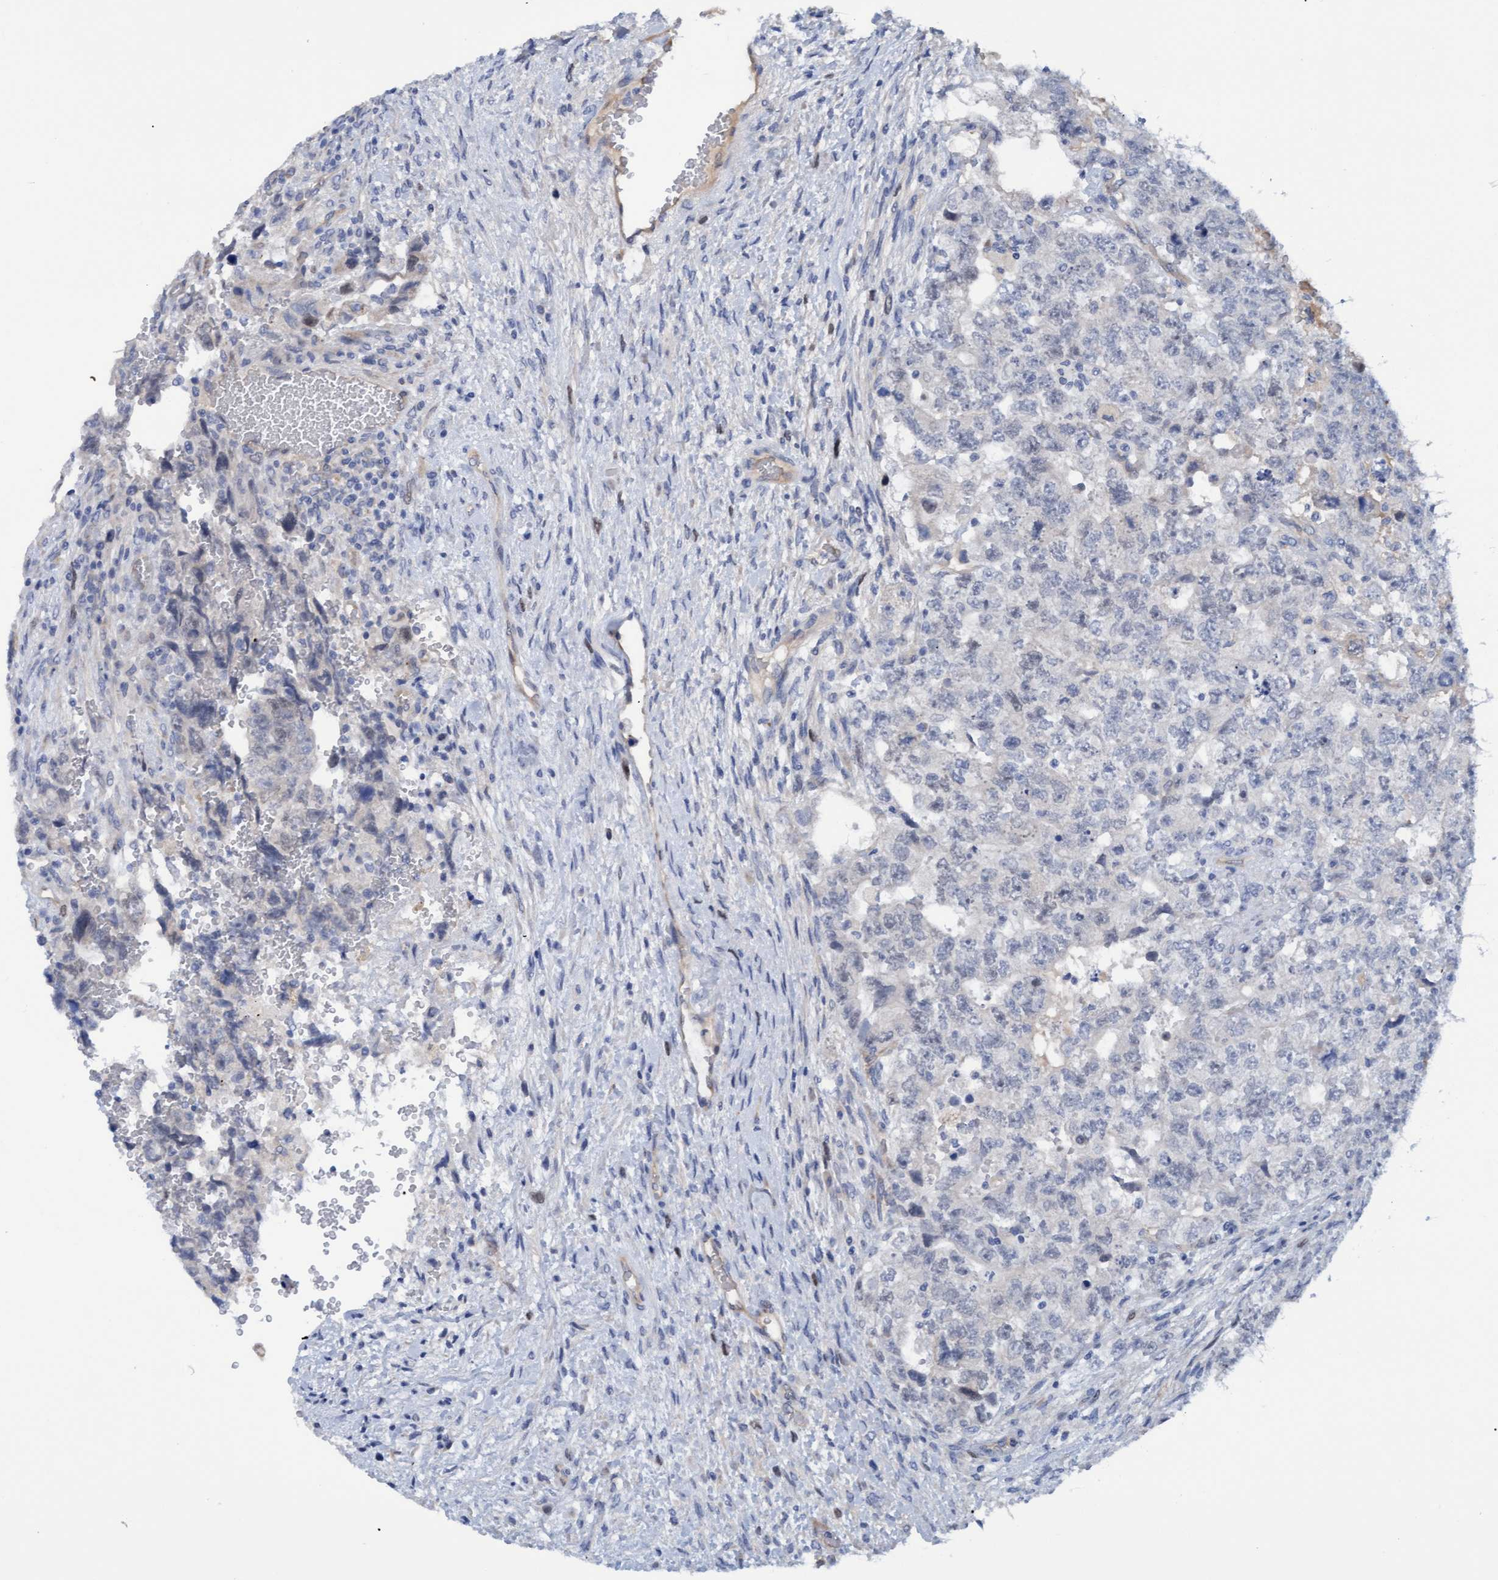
{"staining": {"intensity": "negative", "quantity": "none", "location": "none"}, "tissue": "testis cancer", "cell_type": "Tumor cells", "image_type": "cancer", "snomed": [{"axis": "morphology", "description": "Carcinoma, Embryonal, NOS"}, {"axis": "topography", "description": "Testis"}], "caption": "Immunohistochemical staining of testis embryonal carcinoma reveals no significant staining in tumor cells. Brightfield microscopy of immunohistochemistry (IHC) stained with DAB (3,3'-diaminobenzidine) (brown) and hematoxylin (blue), captured at high magnification.", "gene": "STXBP1", "patient": {"sex": "male", "age": 36}}